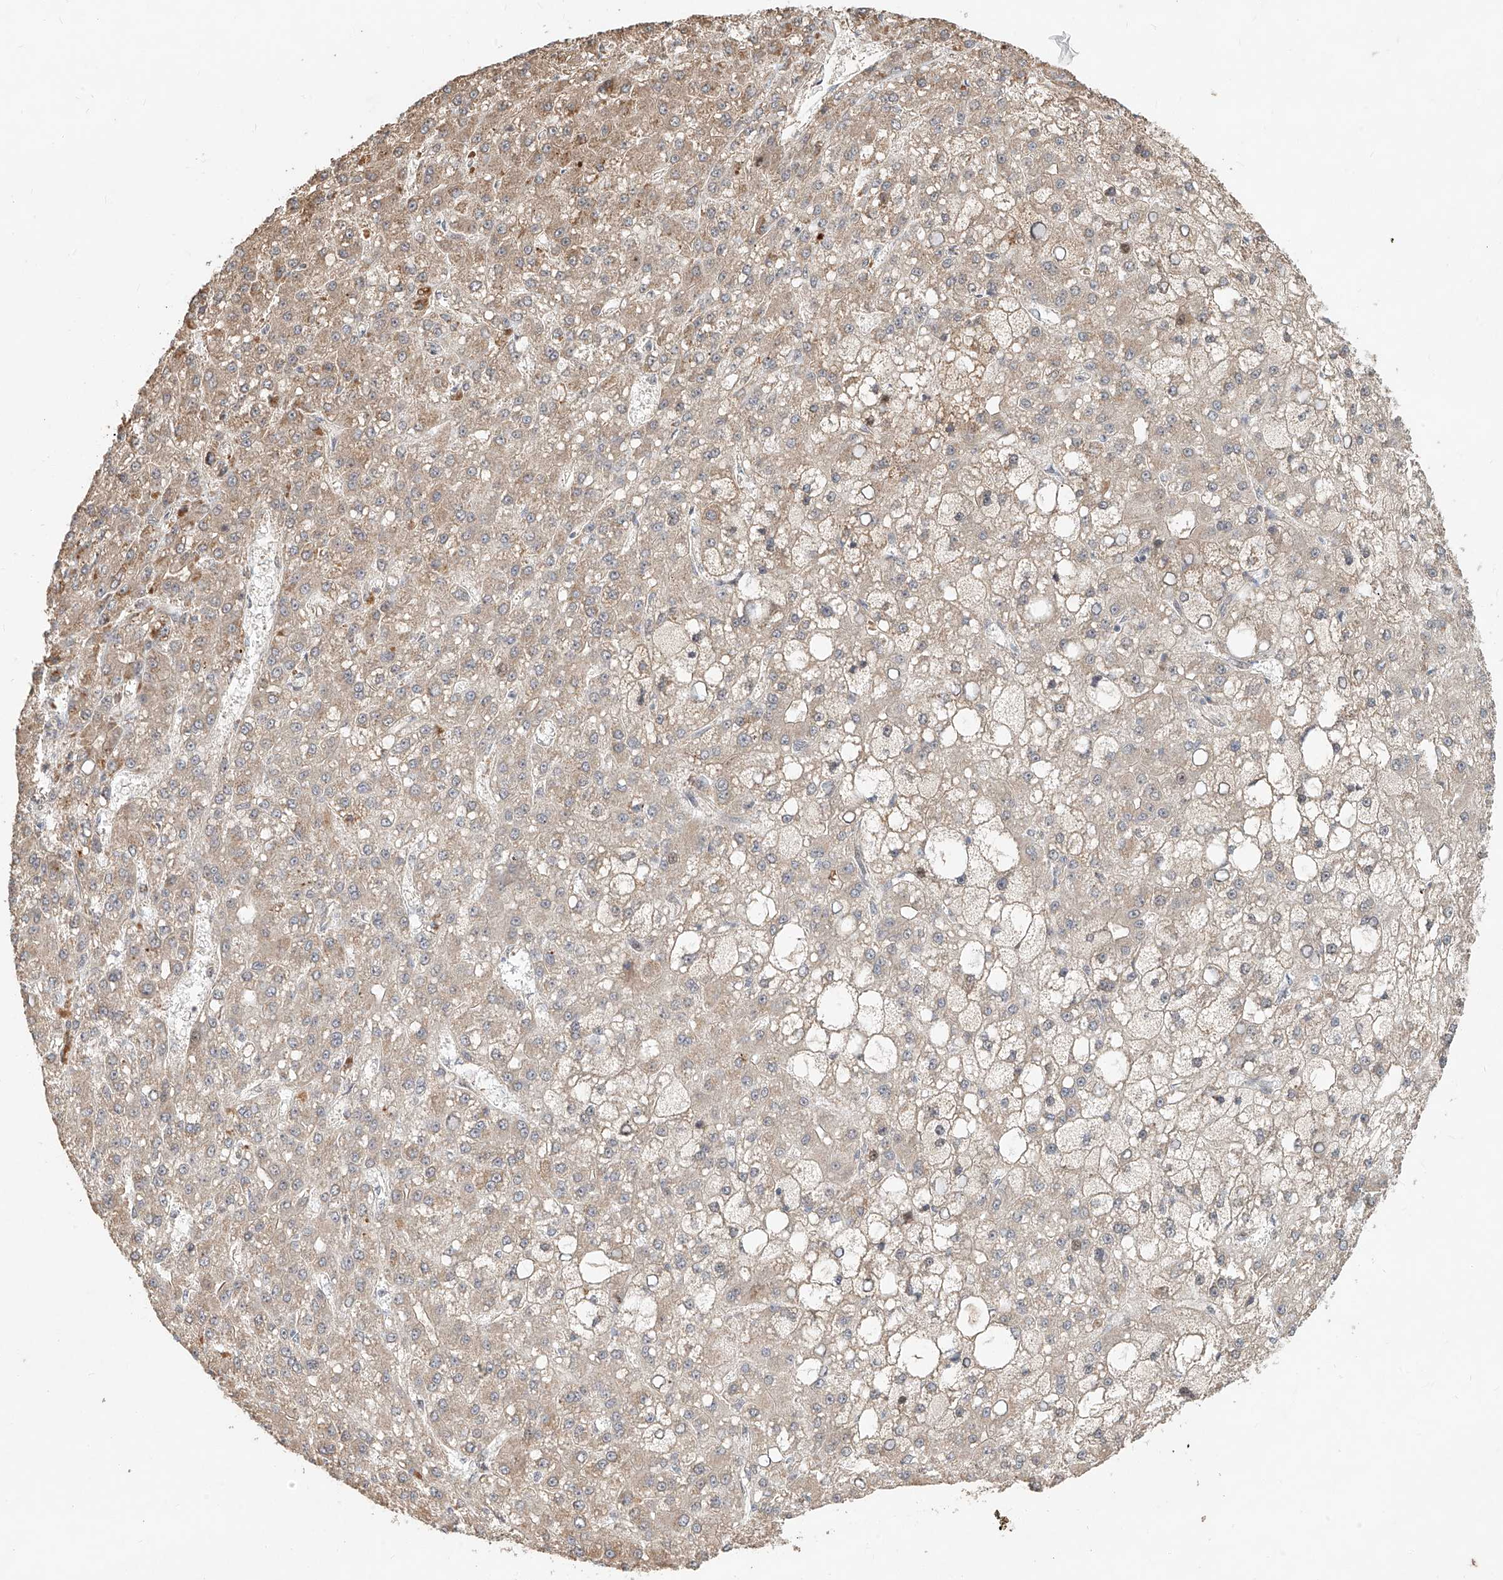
{"staining": {"intensity": "weak", "quantity": "<25%", "location": "cytoplasmic/membranous"}, "tissue": "liver cancer", "cell_type": "Tumor cells", "image_type": "cancer", "snomed": [{"axis": "morphology", "description": "Carcinoma, Hepatocellular, NOS"}, {"axis": "topography", "description": "Liver"}], "caption": "Protein analysis of liver hepatocellular carcinoma demonstrates no significant expression in tumor cells.", "gene": "TMEM61", "patient": {"sex": "male", "age": 67}}